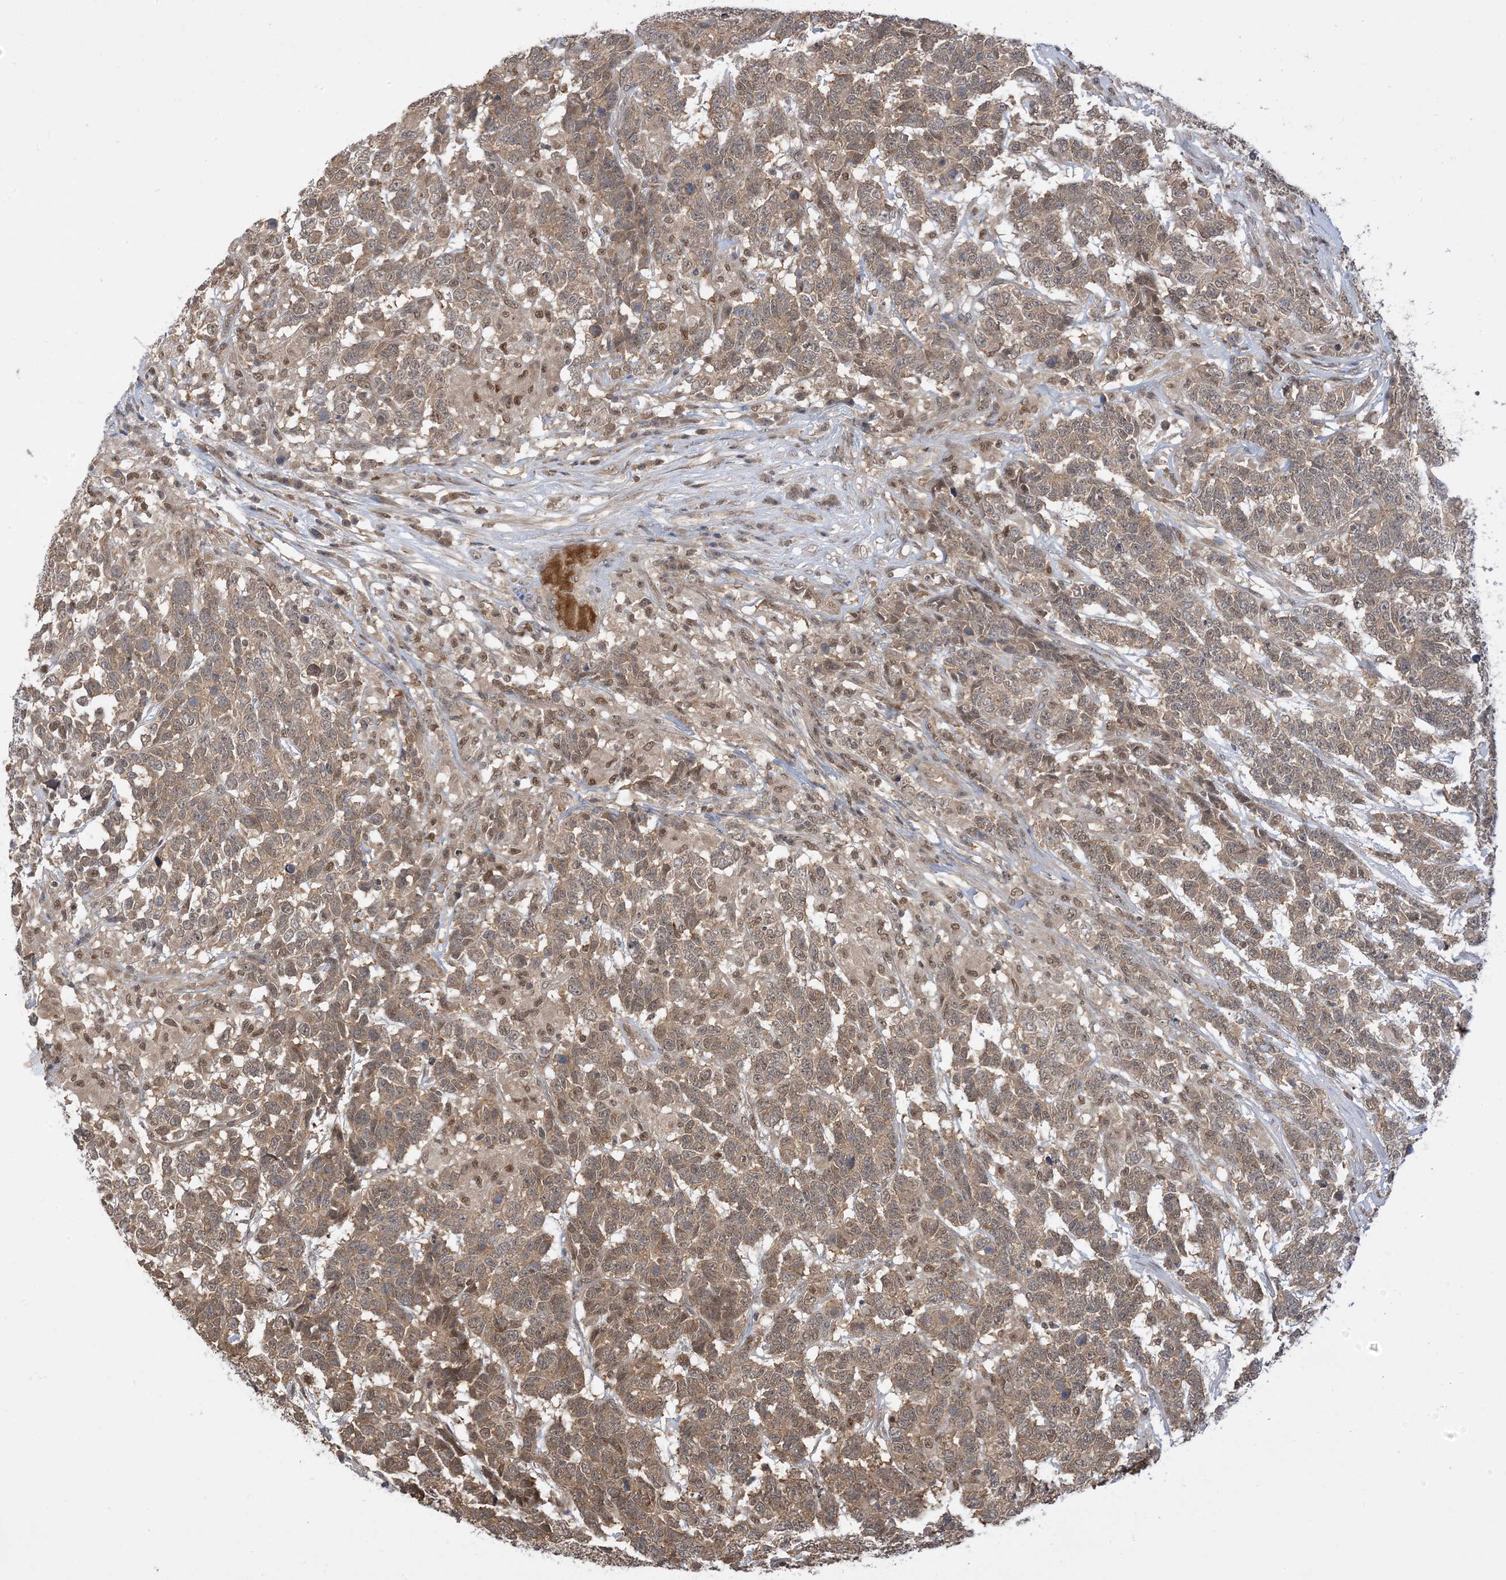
{"staining": {"intensity": "moderate", "quantity": ">75%", "location": "cytoplasmic/membranous"}, "tissue": "testis cancer", "cell_type": "Tumor cells", "image_type": "cancer", "snomed": [{"axis": "morphology", "description": "Carcinoma, Embryonal, NOS"}, {"axis": "topography", "description": "Testis"}], "caption": "Moderate cytoplasmic/membranous protein staining is appreciated in approximately >75% of tumor cells in testis cancer (embryonal carcinoma). The staining is performed using DAB (3,3'-diaminobenzidine) brown chromogen to label protein expression. The nuclei are counter-stained blue using hematoxylin.", "gene": "WDR26", "patient": {"sex": "male", "age": 26}}